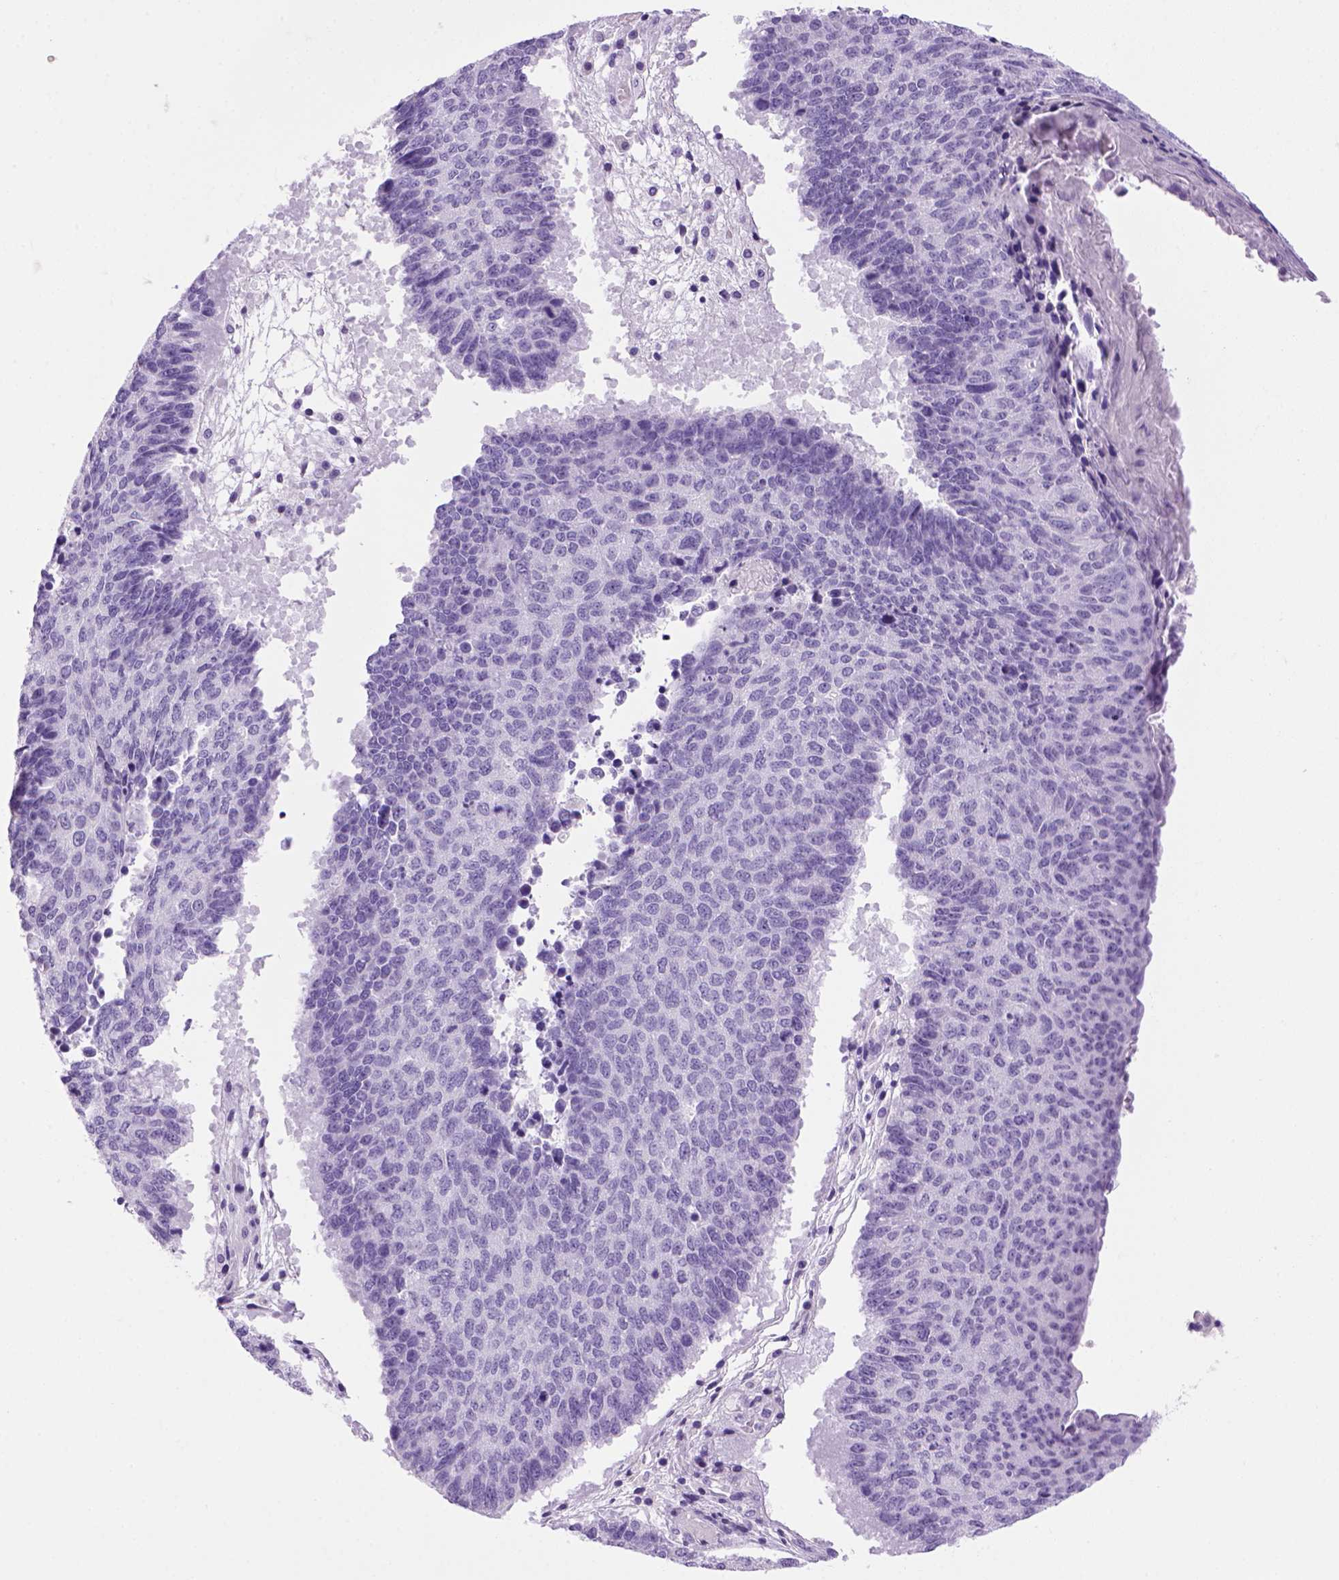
{"staining": {"intensity": "negative", "quantity": "none", "location": "none"}, "tissue": "lung cancer", "cell_type": "Tumor cells", "image_type": "cancer", "snomed": [{"axis": "morphology", "description": "Squamous cell carcinoma, NOS"}, {"axis": "topography", "description": "Lung"}], "caption": "IHC image of neoplastic tissue: lung squamous cell carcinoma stained with DAB shows no significant protein expression in tumor cells.", "gene": "SGCG", "patient": {"sex": "male", "age": 73}}